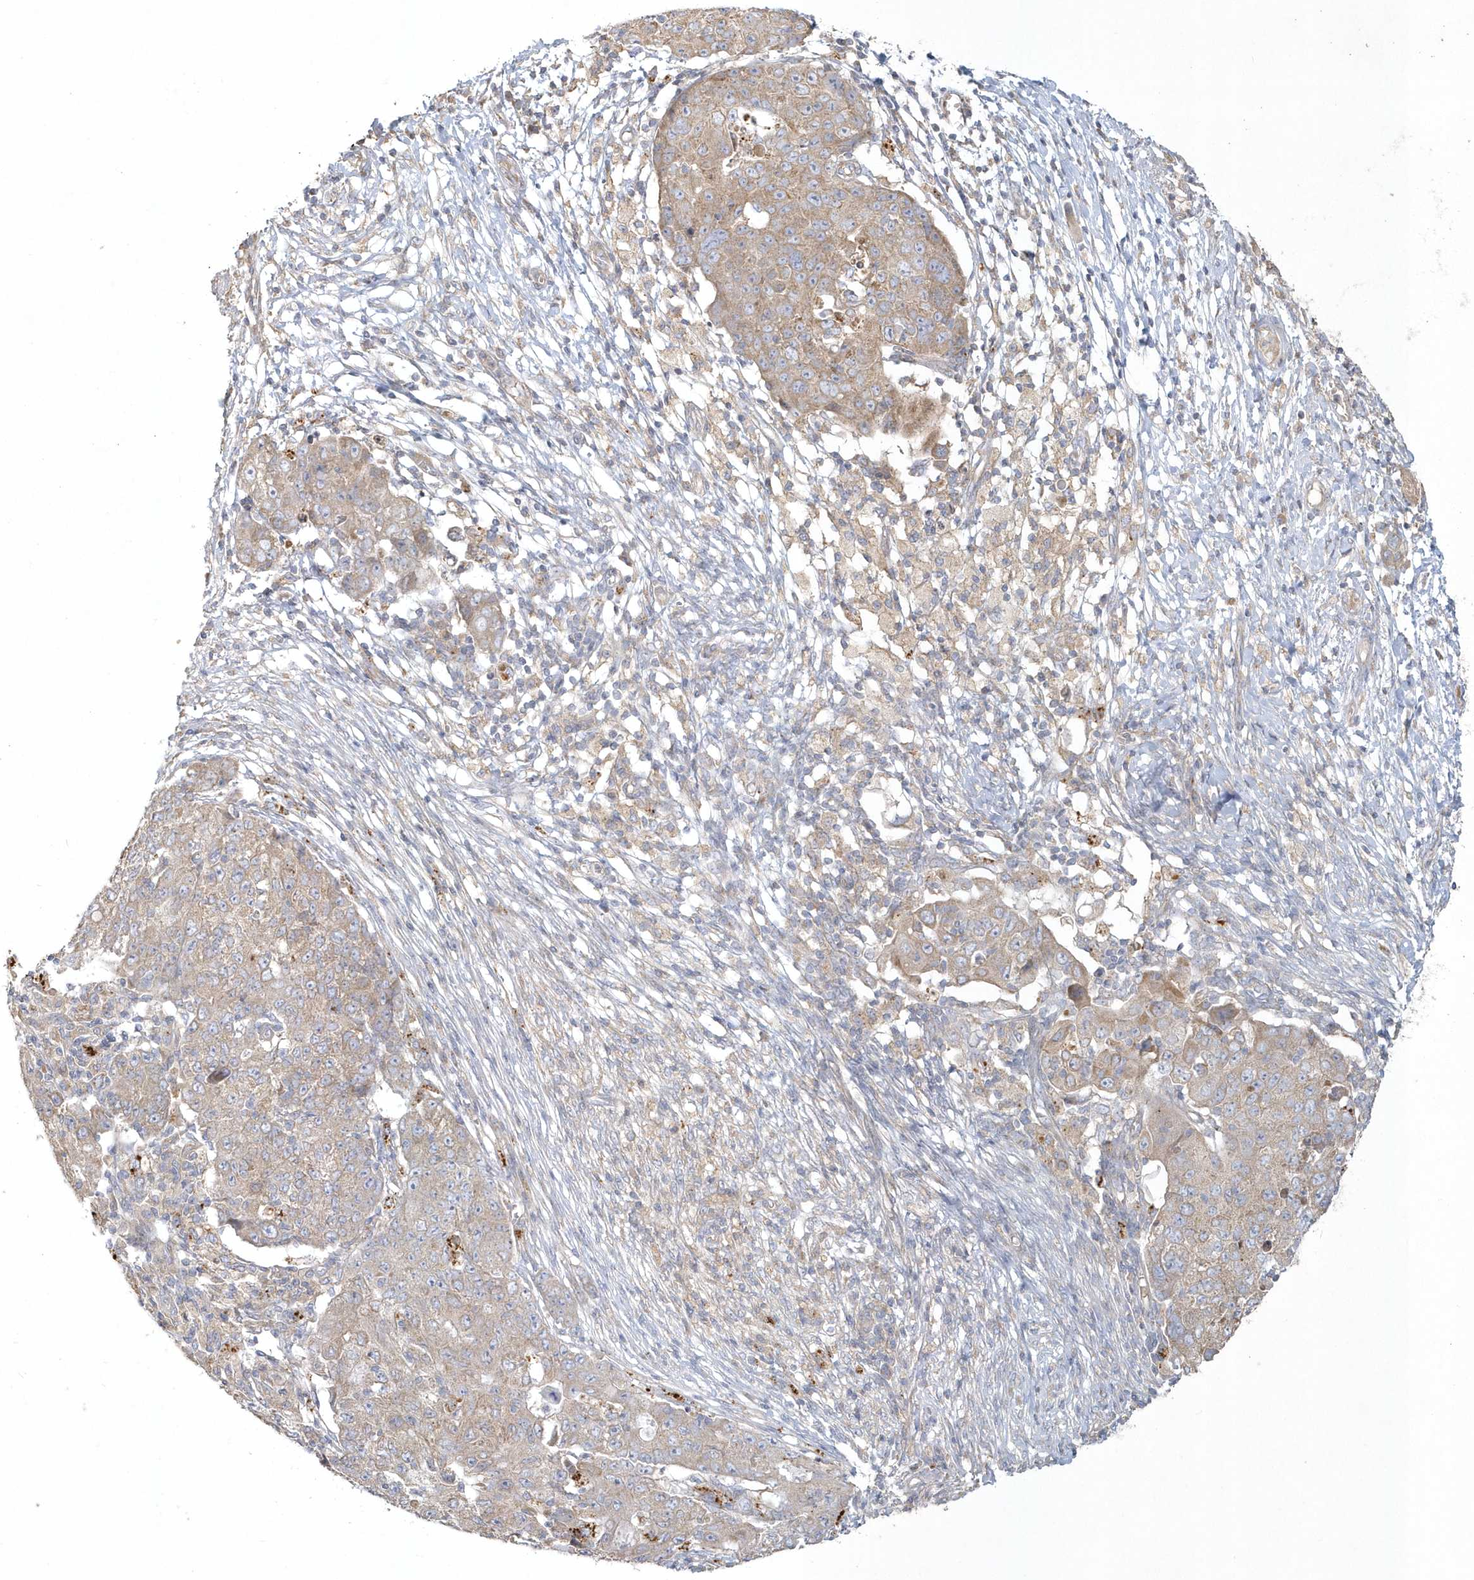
{"staining": {"intensity": "weak", "quantity": "25%-75%", "location": "cytoplasmic/membranous"}, "tissue": "ovarian cancer", "cell_type": "Tumor cells", "image_type": "cancer", "snomed": [{"axis": "morphology", "description": "Carcinoma, endometroid"}, {"axis": "topography", "description": "Ovary"}], "caption": "Ovarian cancer stained with a brown dye shows weak cytoplasmic/membranous positive staining in approximately 25%-75% of tumor cells.", "gene": "BLTP3A", "patient": {"sex": "female", "age": 42}}